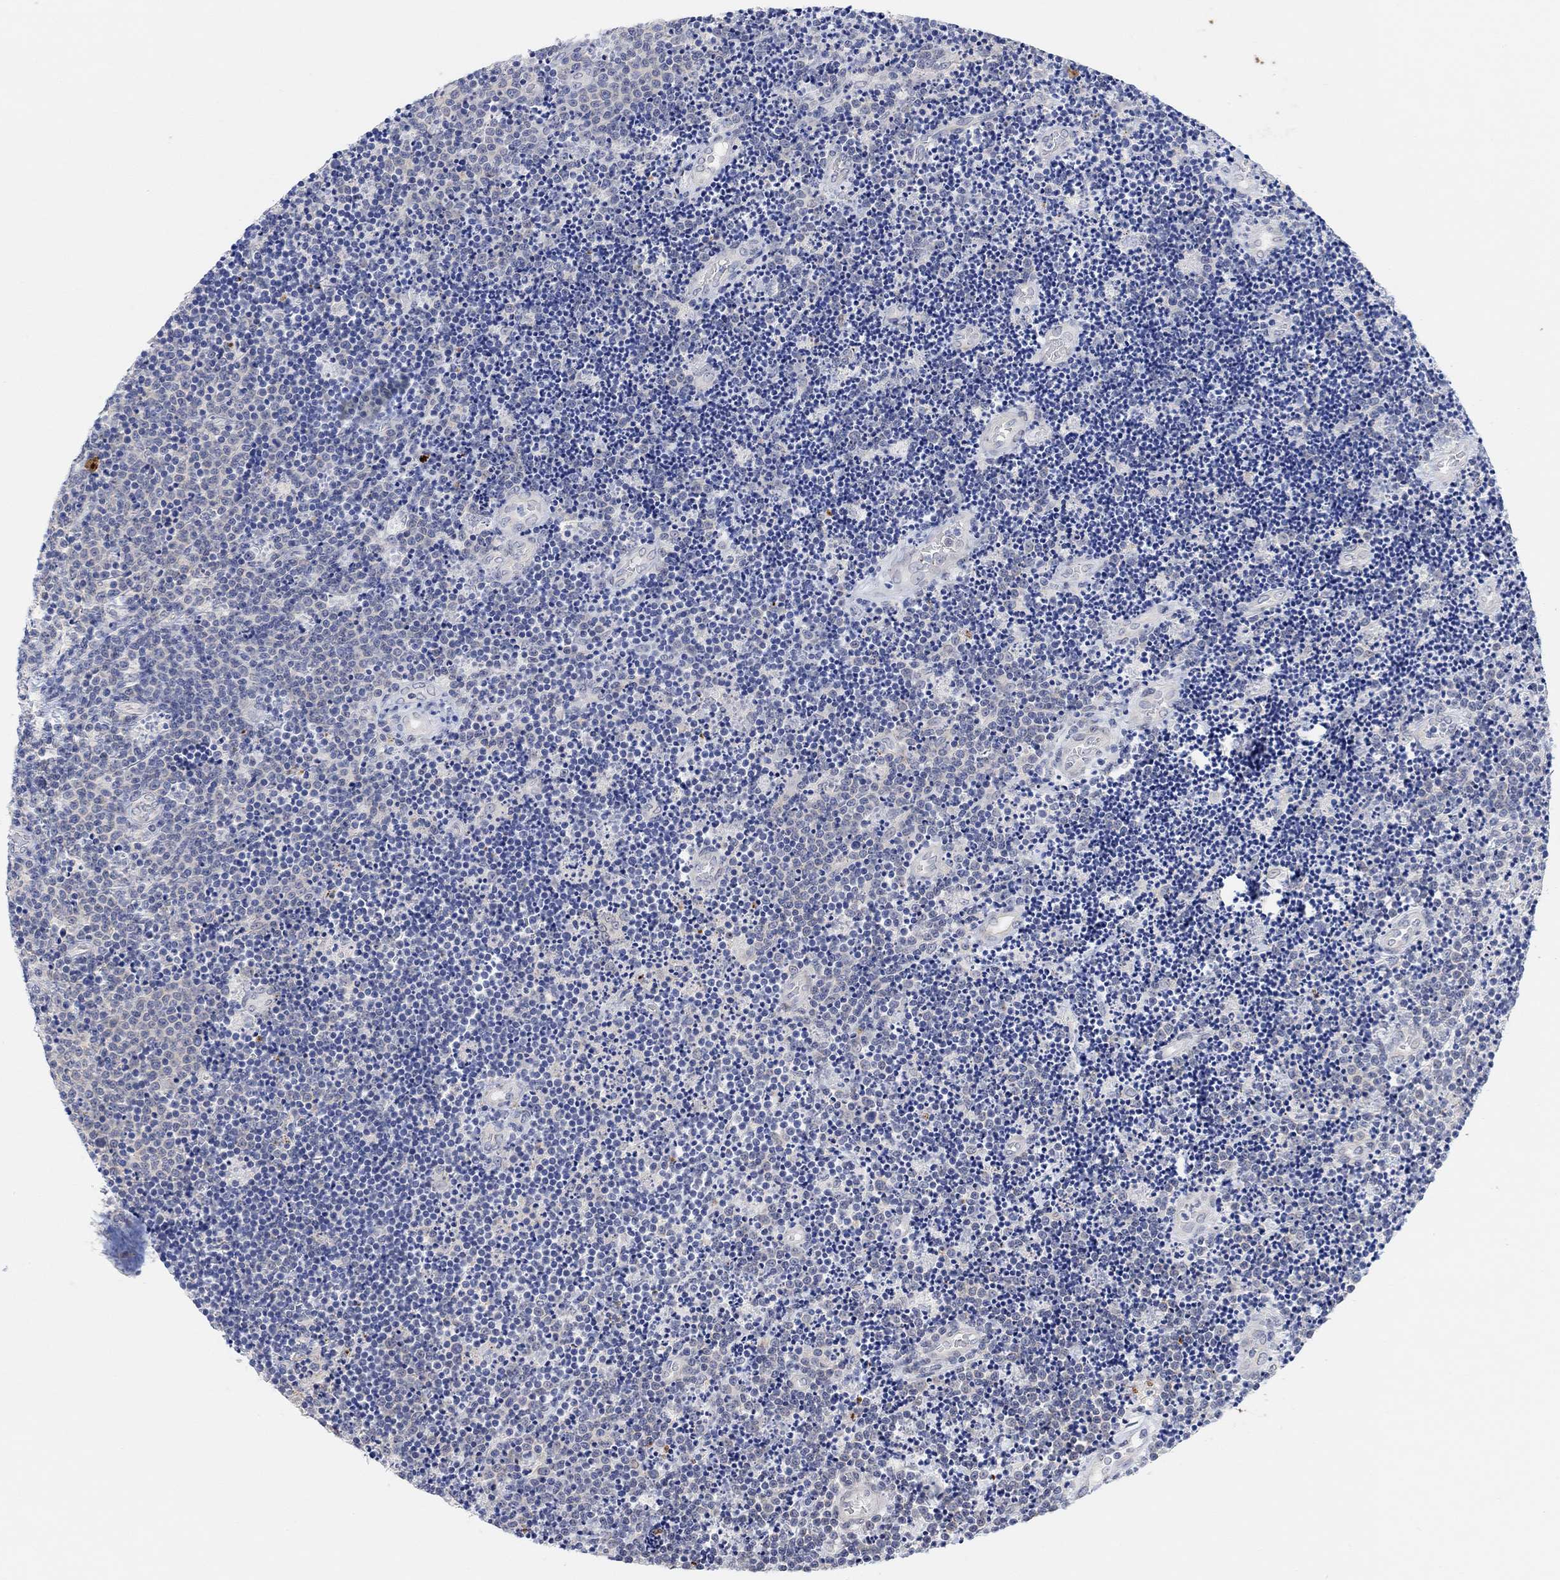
{"staining": {"intensity": "negative", "quantity": "none", "location": "none"}, "tissue": "lymphoma", "cell_type": "Tumor cells", "image_type": "cancer", "snomed": [{"axis": "morphology", "description": "Malignant lymphoma, non-Hodgkin's type, Low grade"}, {"axis": "topography", "description": "Brain"}], "caption": "Immunohistochemical staining of lymphoma reveals no significant positivity in tumor cells. (DAB immunohistochemistry (IHC), high magnification).", "gene": "RIMS1", "patient": {"sex": "female", "age": 66}}